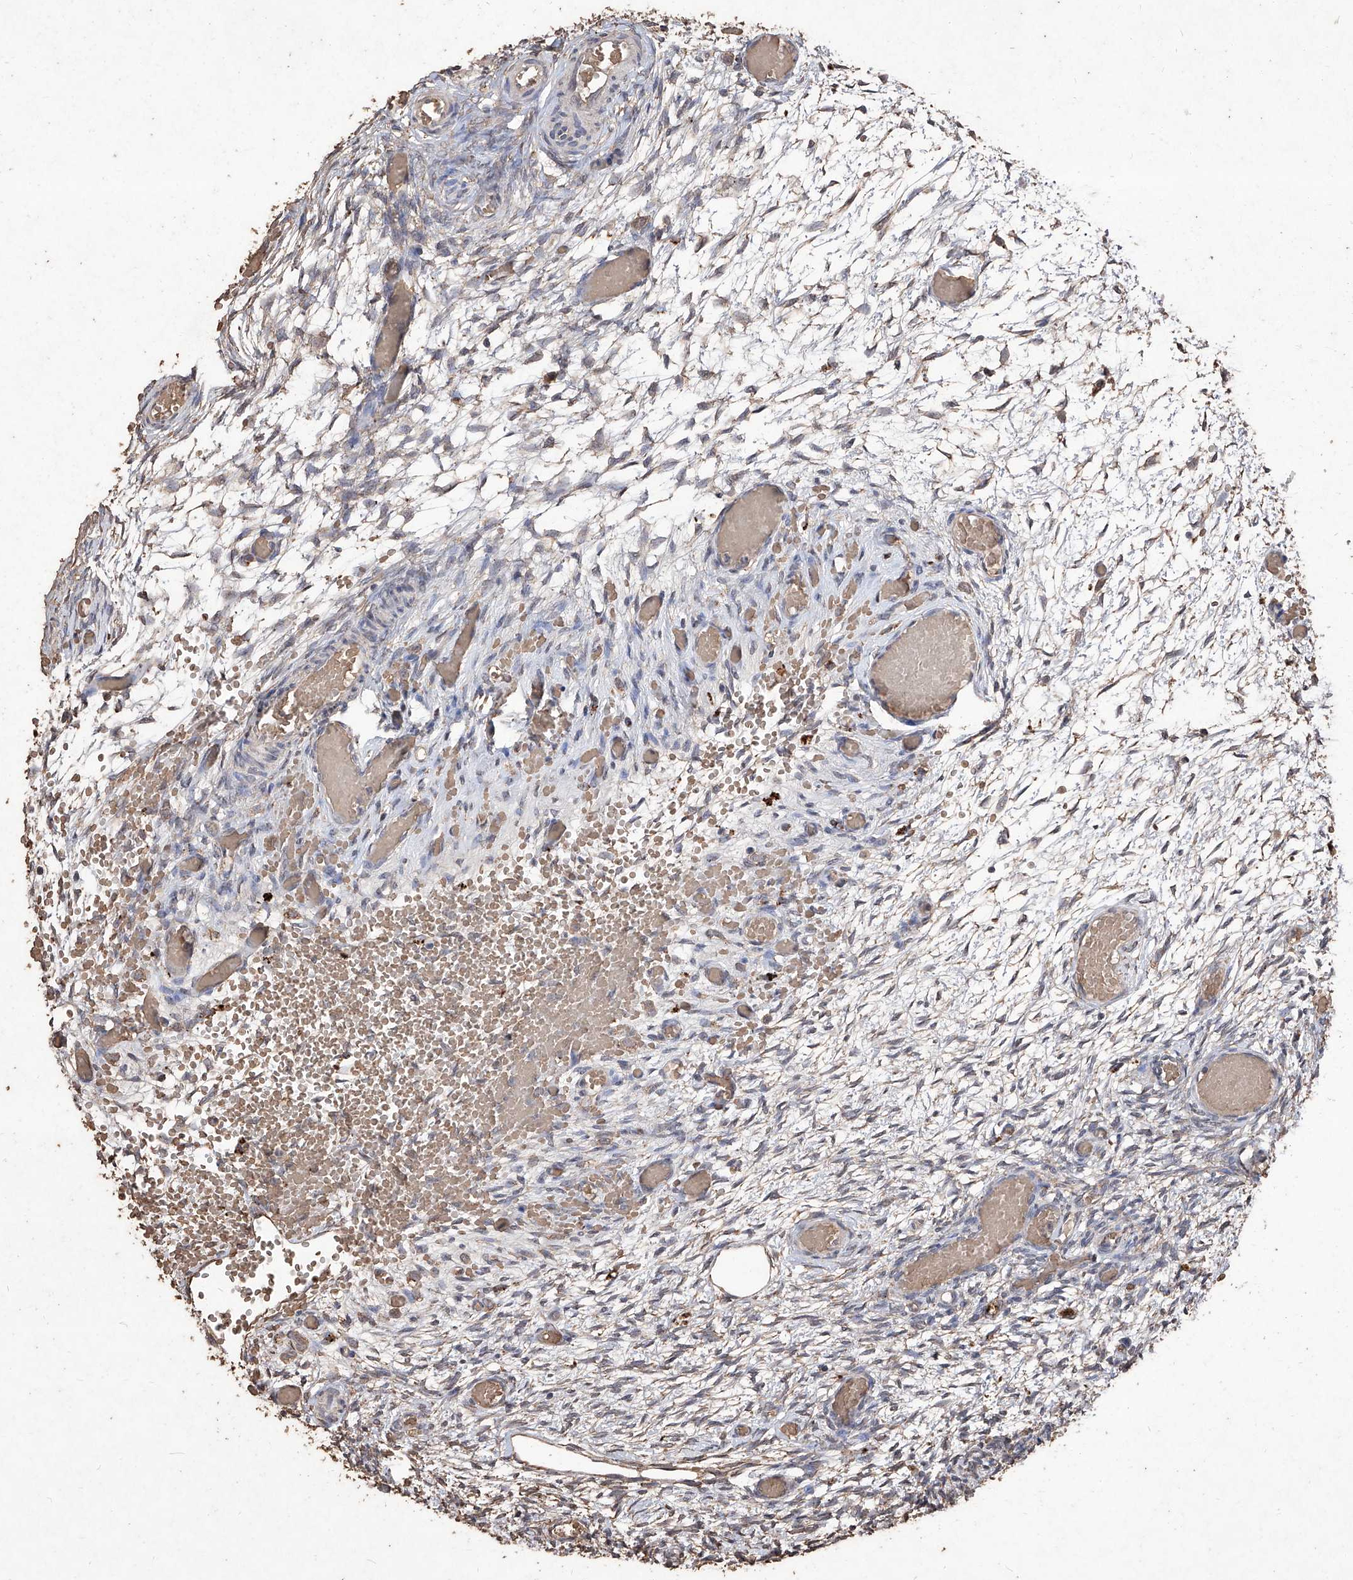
{"staining": {"intensity": "negative", "quantity": "none", "location": "none"}, "tissue": "ovary", "cell_type": "Ovarian stroma cells", "image_type": "normal", "snomed": [{"axis": "morphology", "description": "Adenocarcinoma, NOS"}, {"axis": "topography", "description": "Endometrium"}], "caption": "DAB (3,3'-diaminobenzidine) immunohistochemical staining of normal human ovary demonstrates no significant expression in ovarian stroma cells. Nuclei are stained in blue.", "gene": "EML1", "patient": {"sex": "female", "age": 32}}